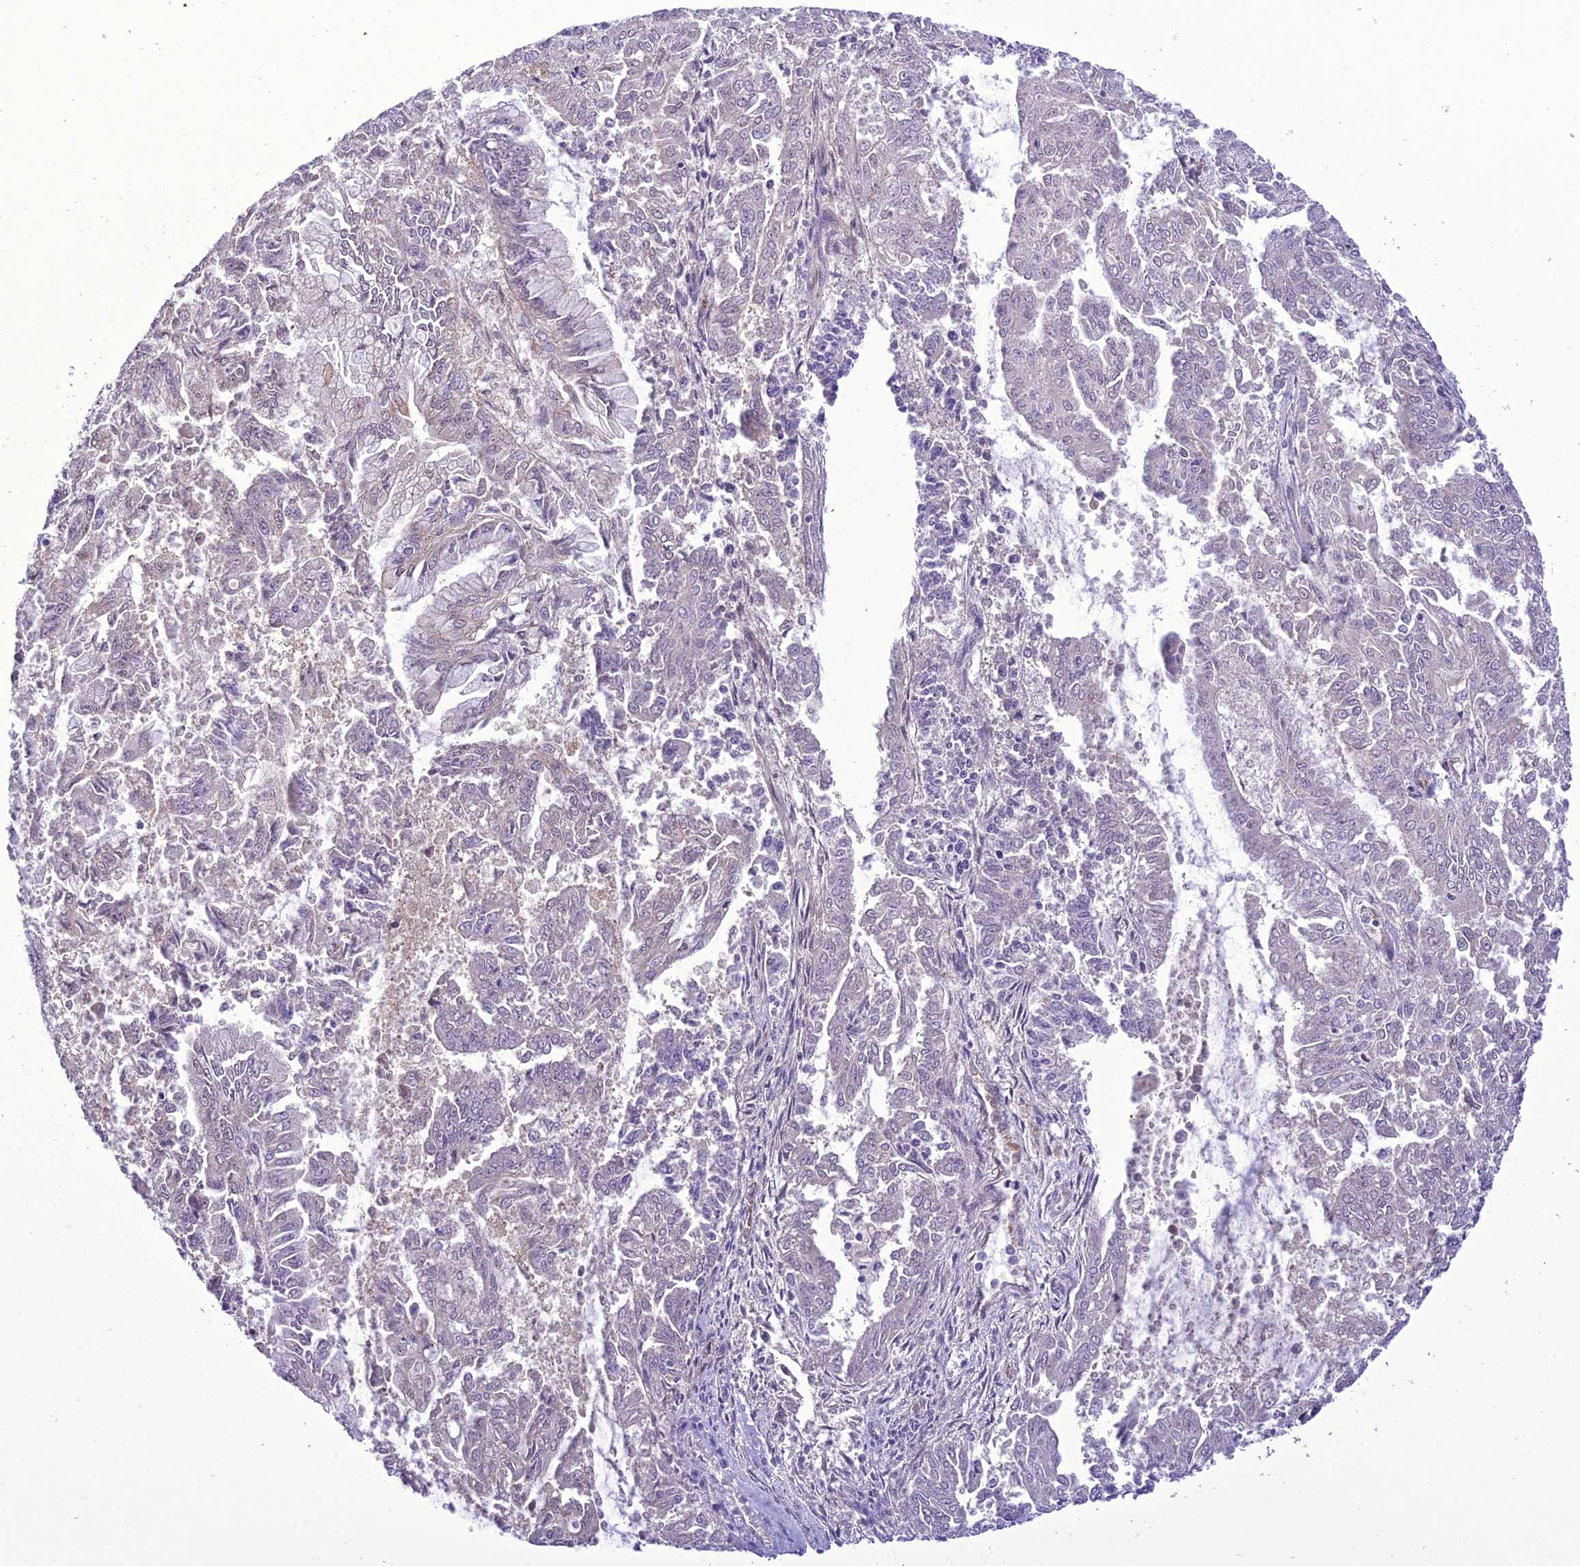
{"staining": {"intensity": "negative", "quantity": "none", "location": "none"}, "tissue": "endometrial cancer", "cell_type": "Tumor cells", "image_type": "cancer", "snomed": [{"axis": "morphology", "description": "Adenocarcinoma, NOS"}, {"axis": "topography", "description": "Endometrium"}], "caption": "Human endometrial cancer (adenocarcinoma) stained for a protein using immunohistochemistry demonstrates no staining in tumor cells.", "gene": "BORCS6", "patient": {"sex": "female", "age": 73}}